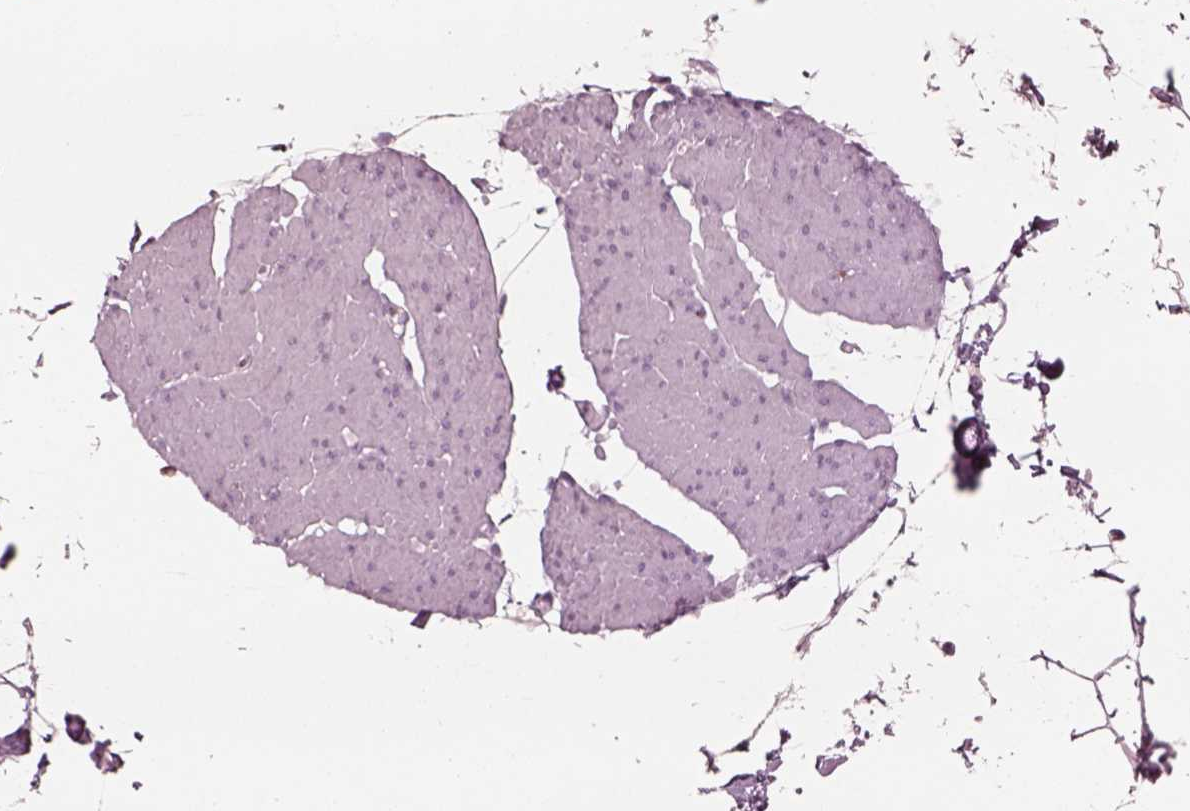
{"staining": {"intensity": "negative", "quantity": "none", "location": "none"}, "tissue": "smooth muscle", "cell_type": "Smooth muscle cells", "image_type": "normal", "snomed": [{"axis": "morphology", "description": "Normal tissue, NOS"}, {"axis": "topography", "description": "Adipose tissue"}, {"axis": "topography", "description": "Smooth muscle"}, {"axis": "topography", "description": "Peripheral nerve tissue"}], "caption": "DAB (3,3'-diaminobenzidine) immunohistochemical staining of benign smooth muscle demonstrates no significant expression in smooth muscle cells.", "gene": "SOX9", "patient": {"sex": "male", "age": 83}}